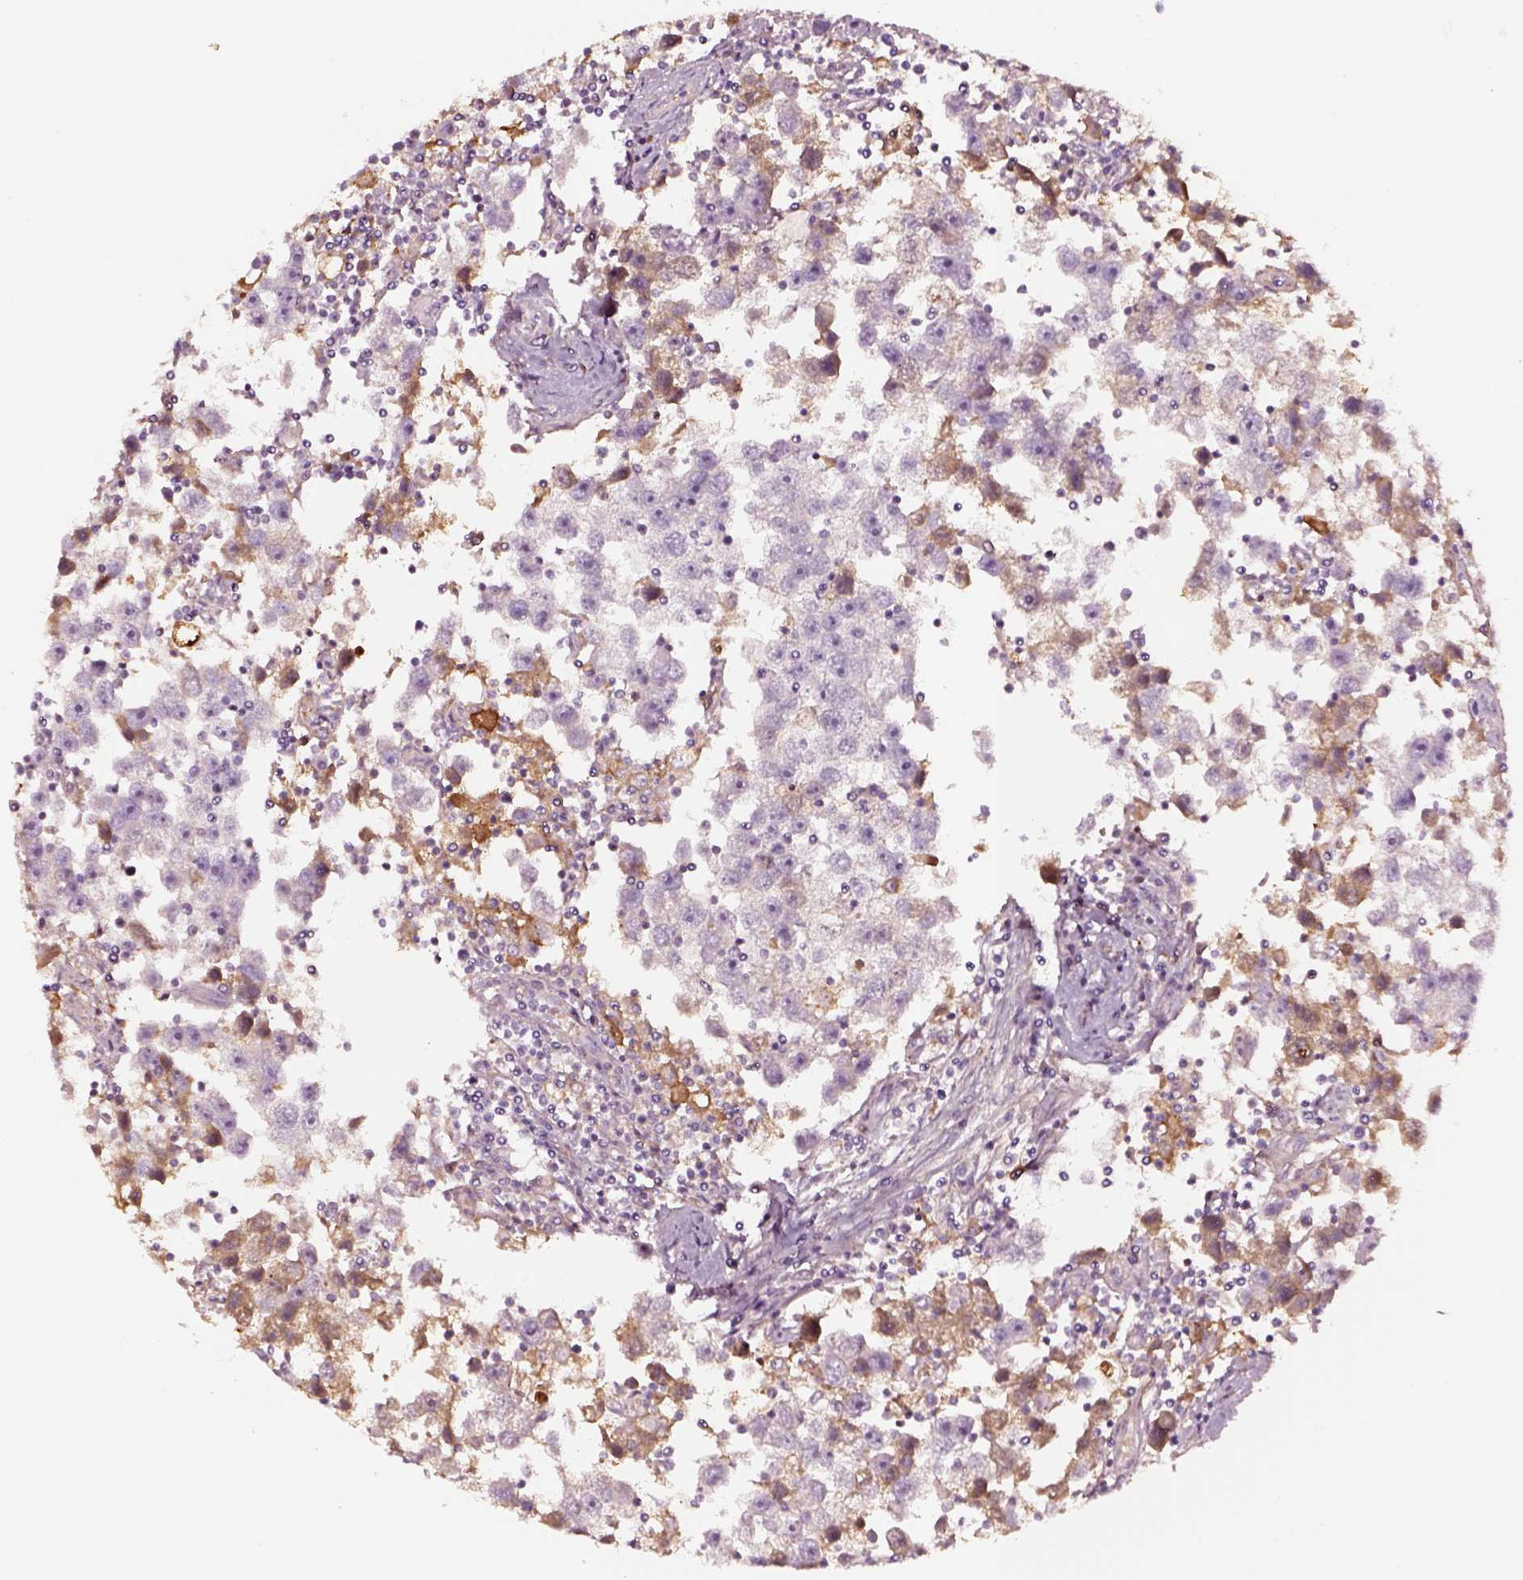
{"staining": {"intensity": "negative", "quantity": "none", "location": "none"}, "tissue": "testis cancer", "cell_type": "Tumor cells", "image_type": "cancer", "snomed": [{"axis": "morphology", "description": "Seminoma, NOS"}, {"axis": "topography", "description": "Testis"}], "caption": "This micrograph is of testis cancer stained with immunohistochemistry (IHC) to label a protein in brown with the nuclei are counter-stained blue. There is no positivity in tumor cells.", "gene": "TF", "patient": {"sex": "male", "age": 30}}